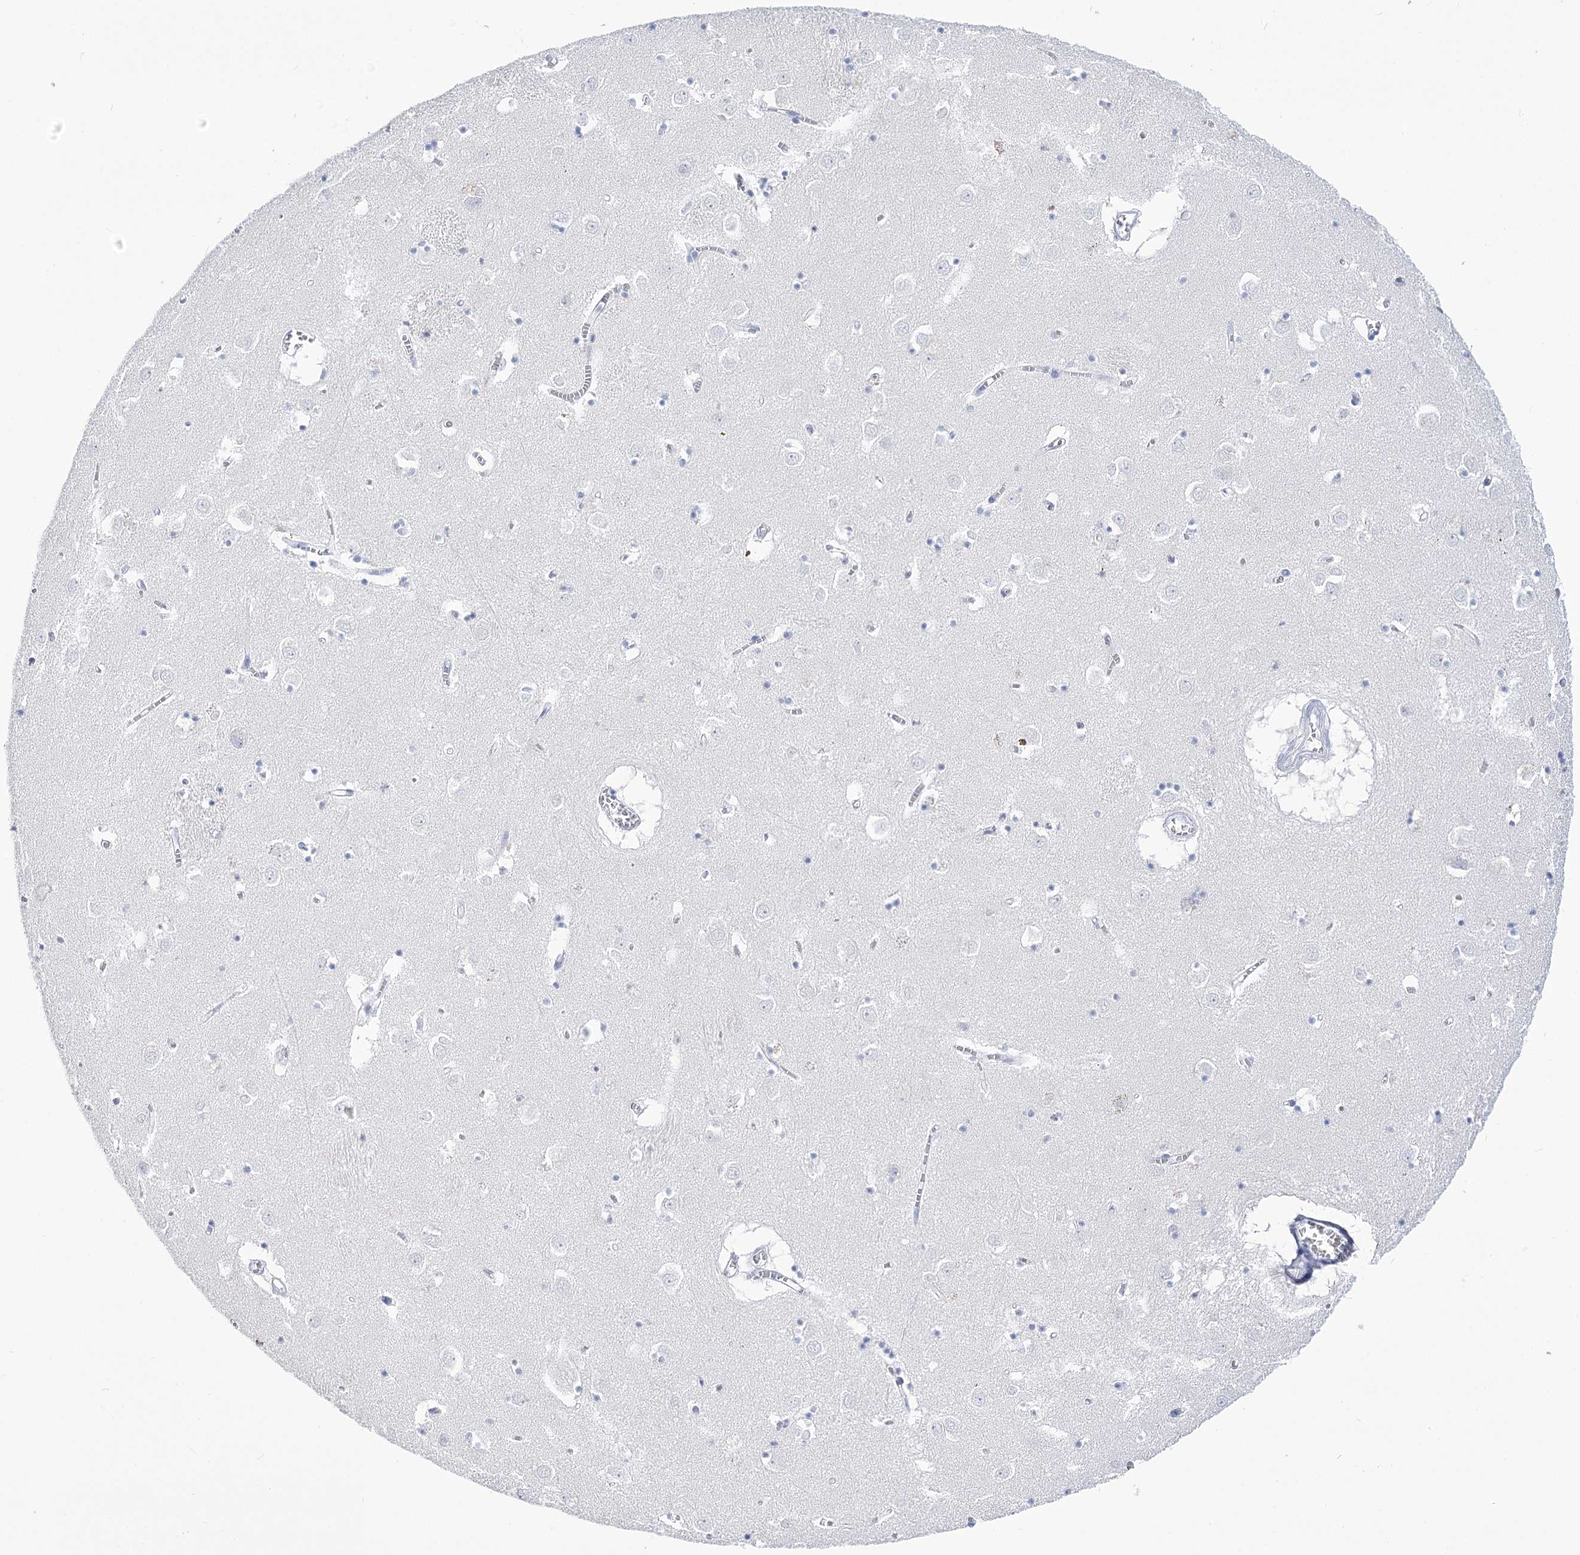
{"staining": {"intensity": "negative", "quantity": "none", "location": "none"}, "tissue": "caudate", "cell_type": "Glial cells", "image_type": "normal", "snomed": [{"axis": "morphology", "description": "Normal tissue, NOS"}, {"axis": "topography", "description": "Lateral ventricle wall"}], "caption": "High magnification brightfield microscopy of benign caudate stained with DAB (brown) and counterstained with hematoxylin (blue): glial cells show no significant positivity.", "gene": "UBA6", "patient": {"sex": "male", "age": 70}}